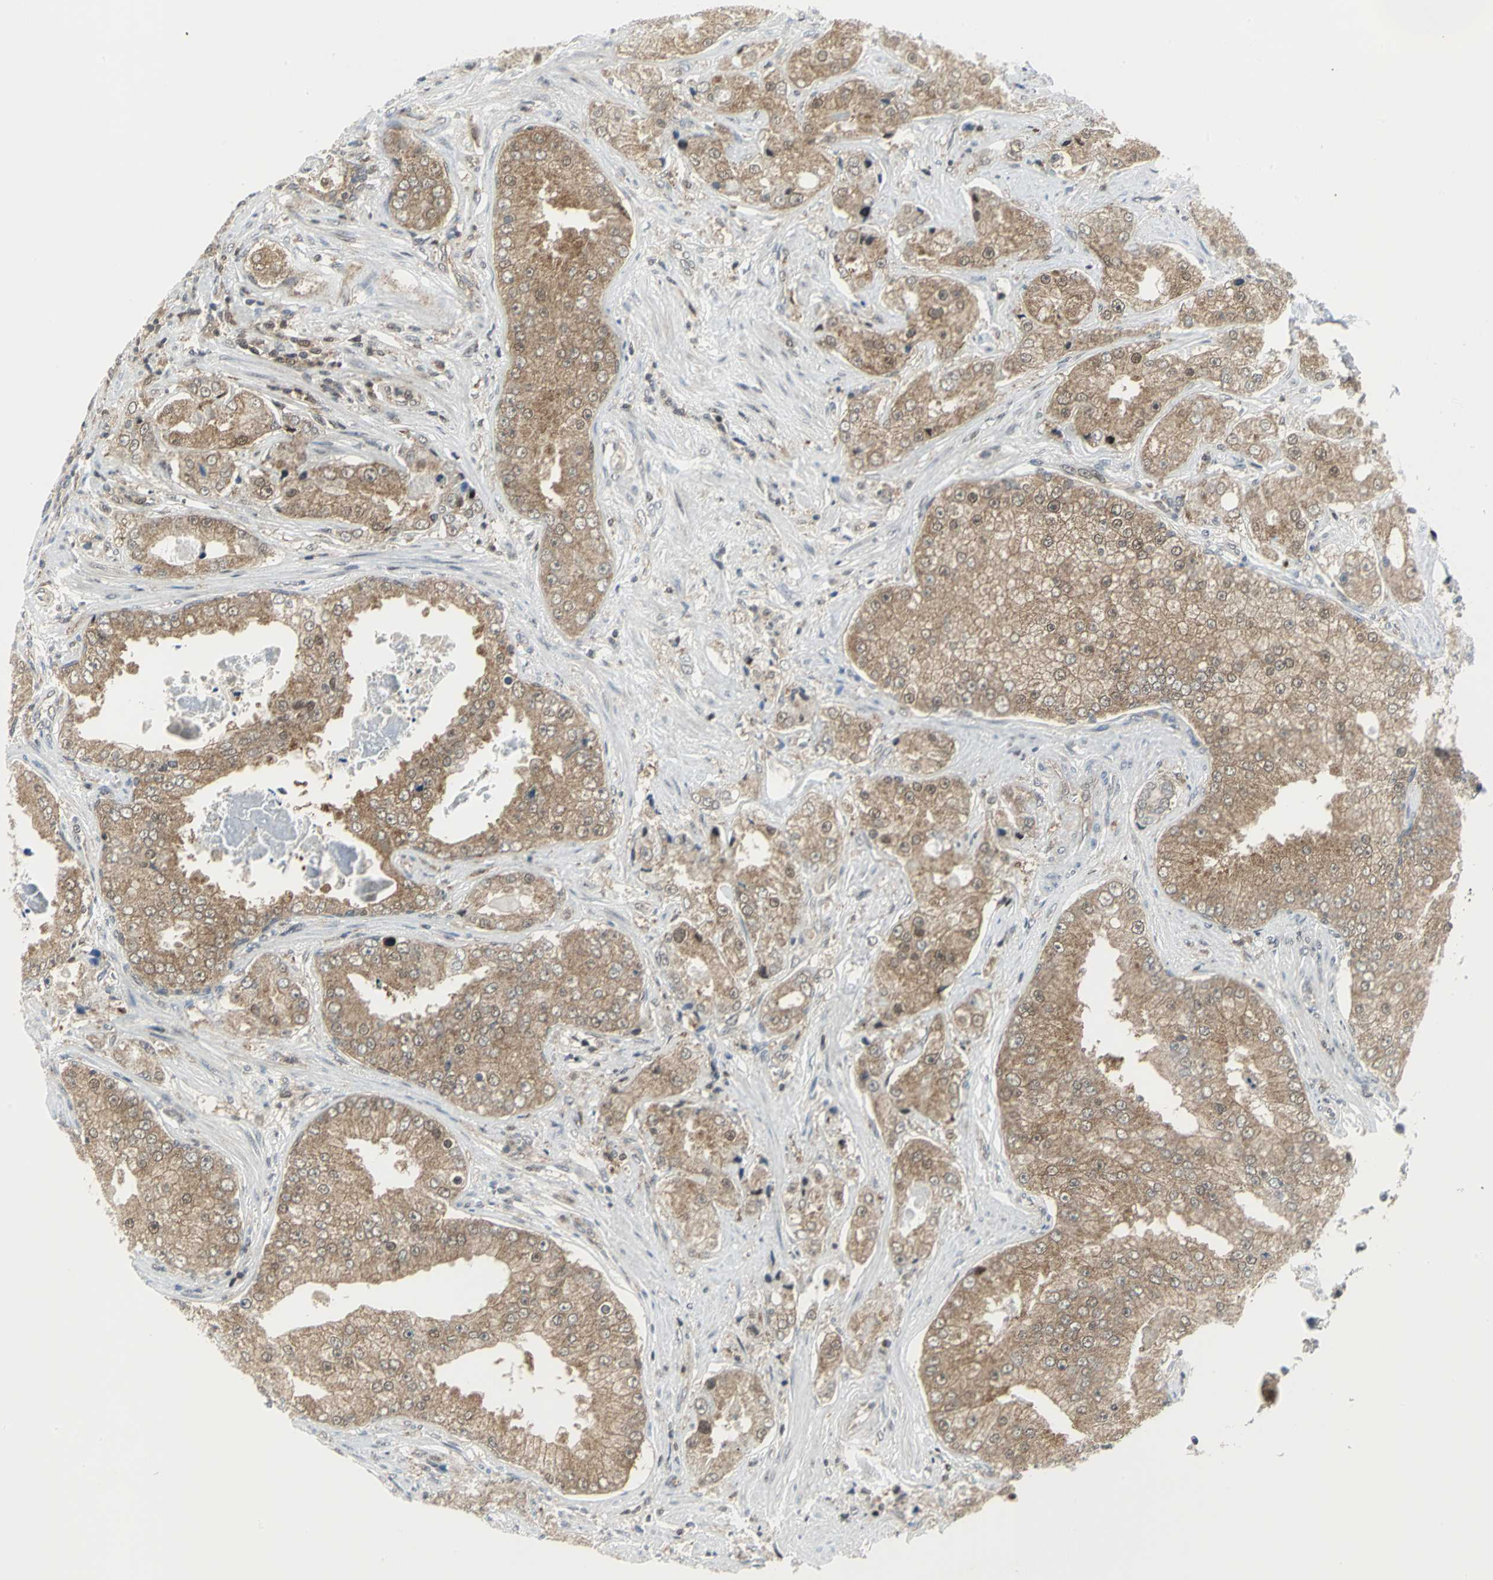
{"staining": {"intensity": "moderate", "quantity": ">75%", "location": "cytoplasmic/membranous"}, "tissue": "prostate cancer", "cell_type": "Tumor cells", "image_type": "cancer", "snomed": [{"axis": "morphology", "description": "Adenocarcinoma, High grade"}, {"axis": "topography", "description": "Prostate"}], "caption": "High-grade adenocarcinoma (prostate) tissue reveals moderate cytoplasmic/membranous positivity in about >75% of tumor cells (DAB (3,3'-diaminobenzidine) IHC, brown staining for protein, blue staining for nuclei).", "gene": "PSMA4", "patient": {"sex": "male", "age": 73}}